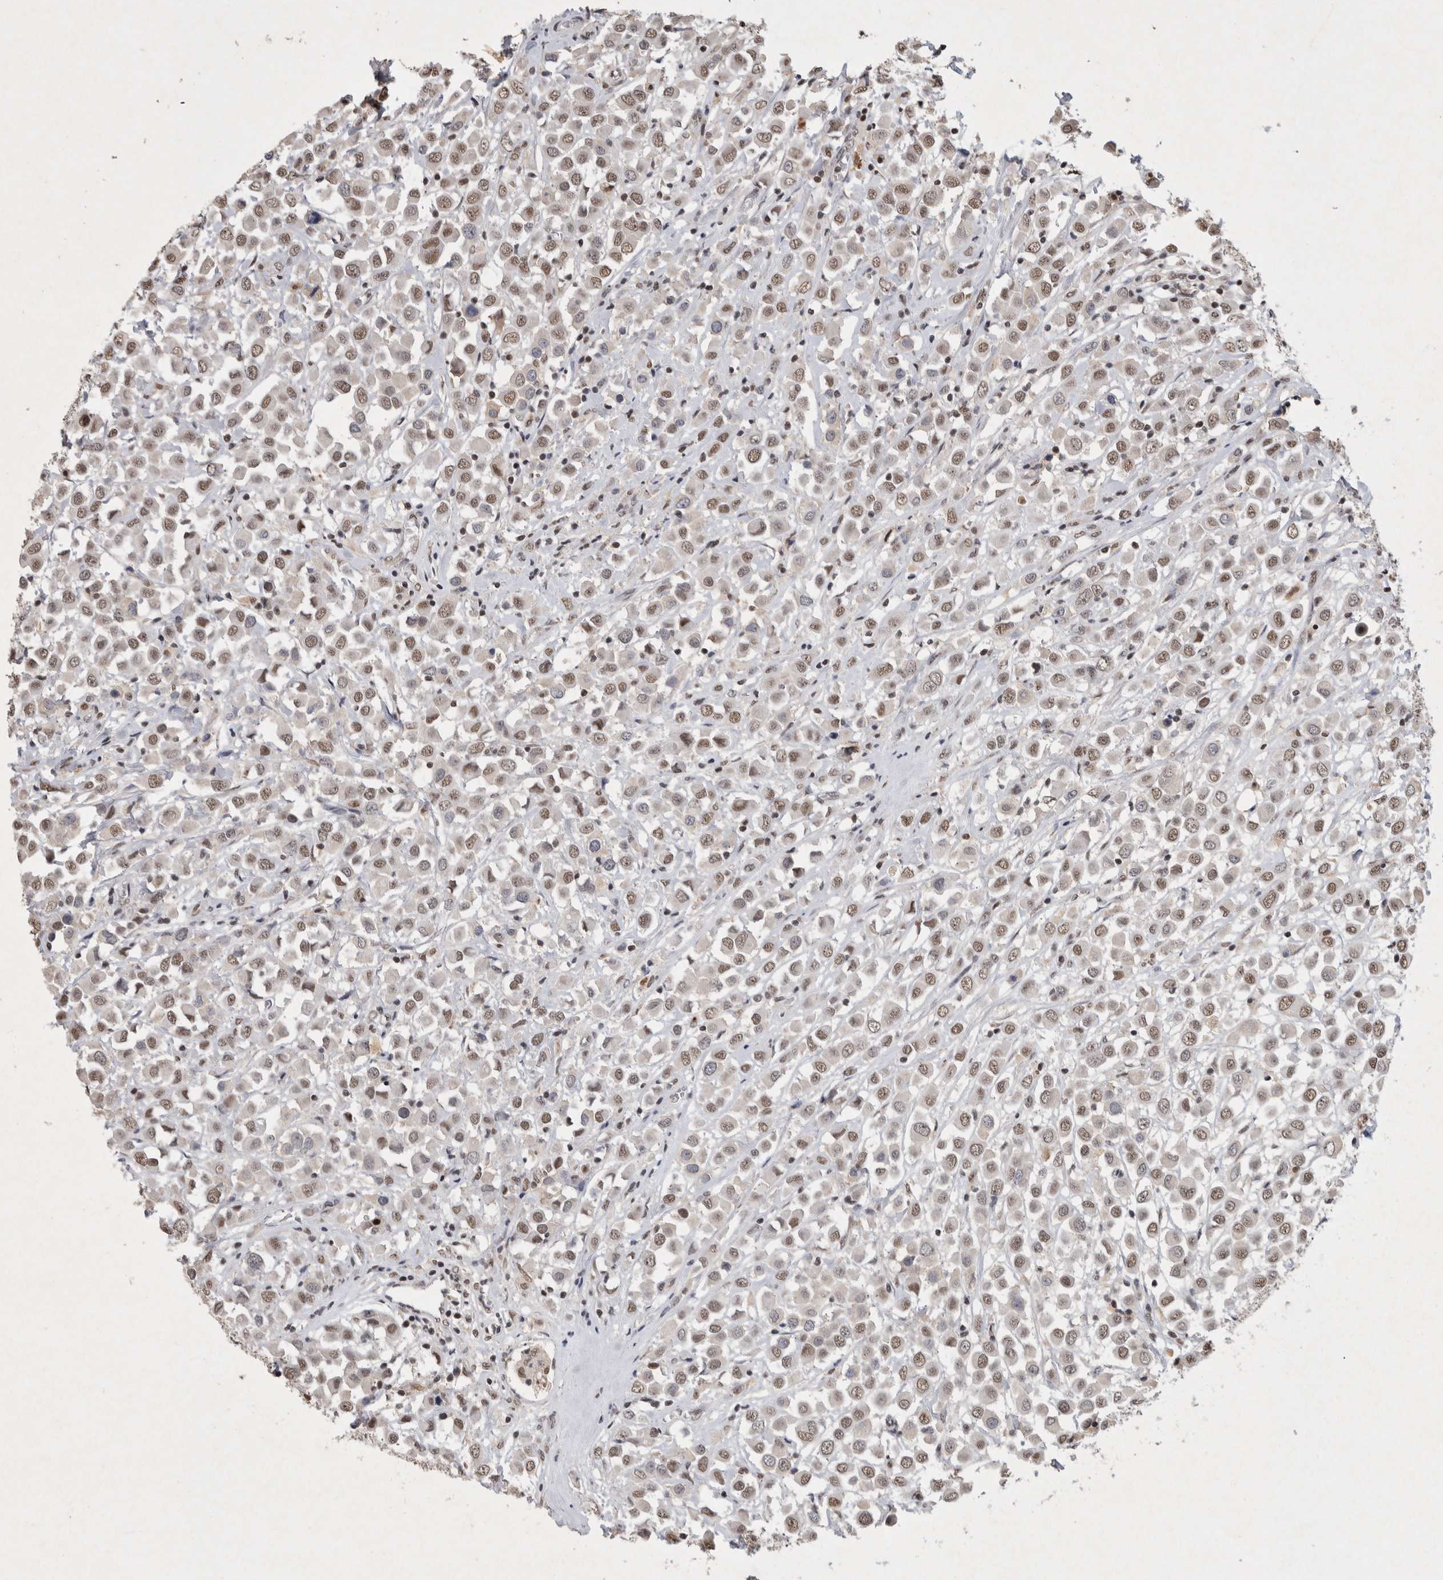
{"staining": {"intensity": "weak", "quantity": ">75%", "location": "nuclear"}, "tissue": "breast cancer", "cell_type": "Tumor cells", "image_type": "cancer", "snomed": [{"axis": "morphology", "description": "Duct carcinoma"}, {"axis": "topography", "description": "Breast"}], "caption": "This is a micrograph of IHC staining of breast cancer, which shows weak expression in the nuclear of tumor cells.", "gene": "XRCC5", "patient": {"sex": "female", "age": 61}}